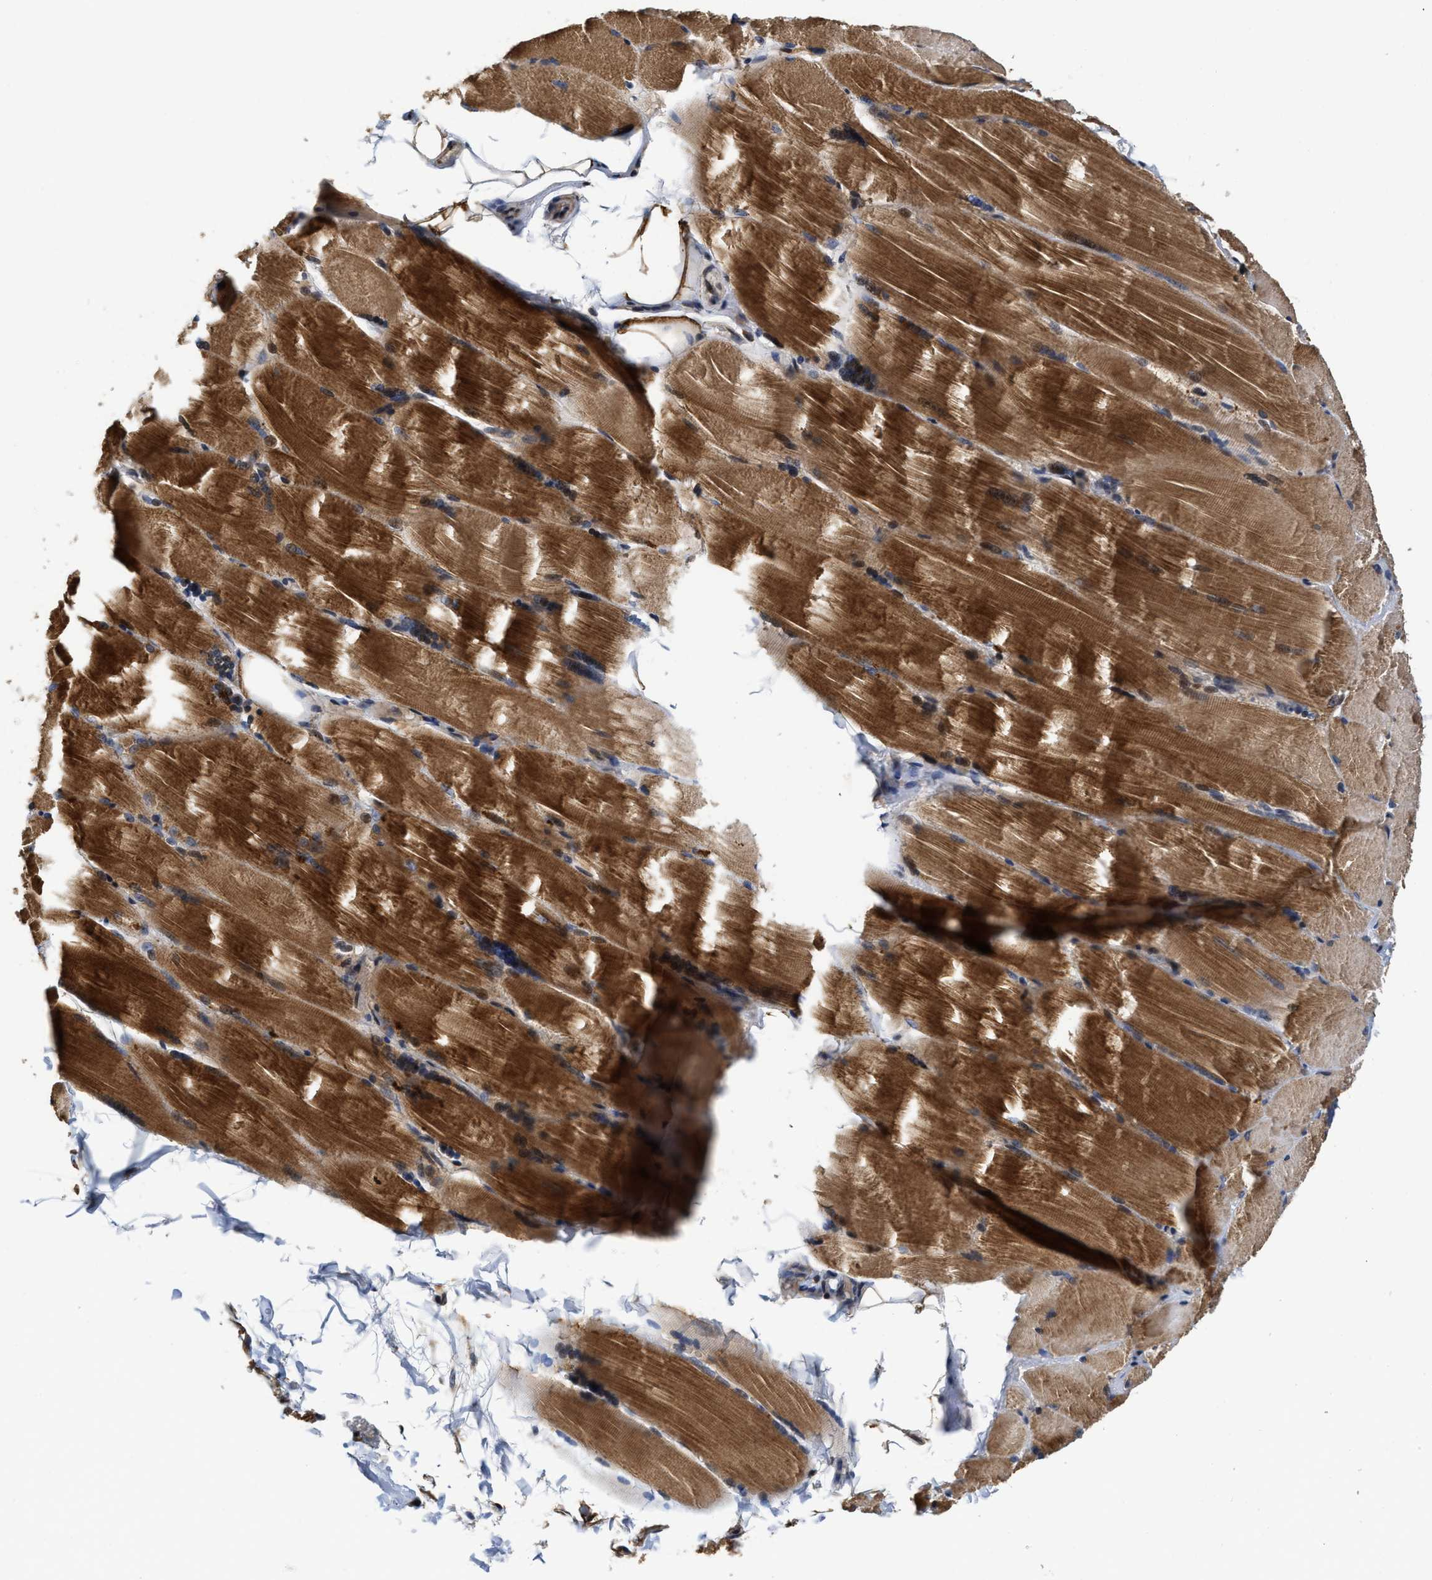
{"staining": {"intensity": "strong", "quantity": "25%-75%", "location": "cytoplasmic/membranous"}, "tissue": "skeletal muscle", "cell_type": "Myocytes", "image_type": "normal", "snomed": [{"axis": "morphology", "description": "Normal tissue, NOS"}, {"axis": "topography", "description": "Skin"}, {"axis": "topography", "description": "Skeletal muscle"}], "caption": "The immunohistochemical stain shows strong cytoplasmic/membranous expression in myocytes of benign skeletal muscle.", "gene": "SCYL2", "patient": {"sex": "male", "age": 83}}